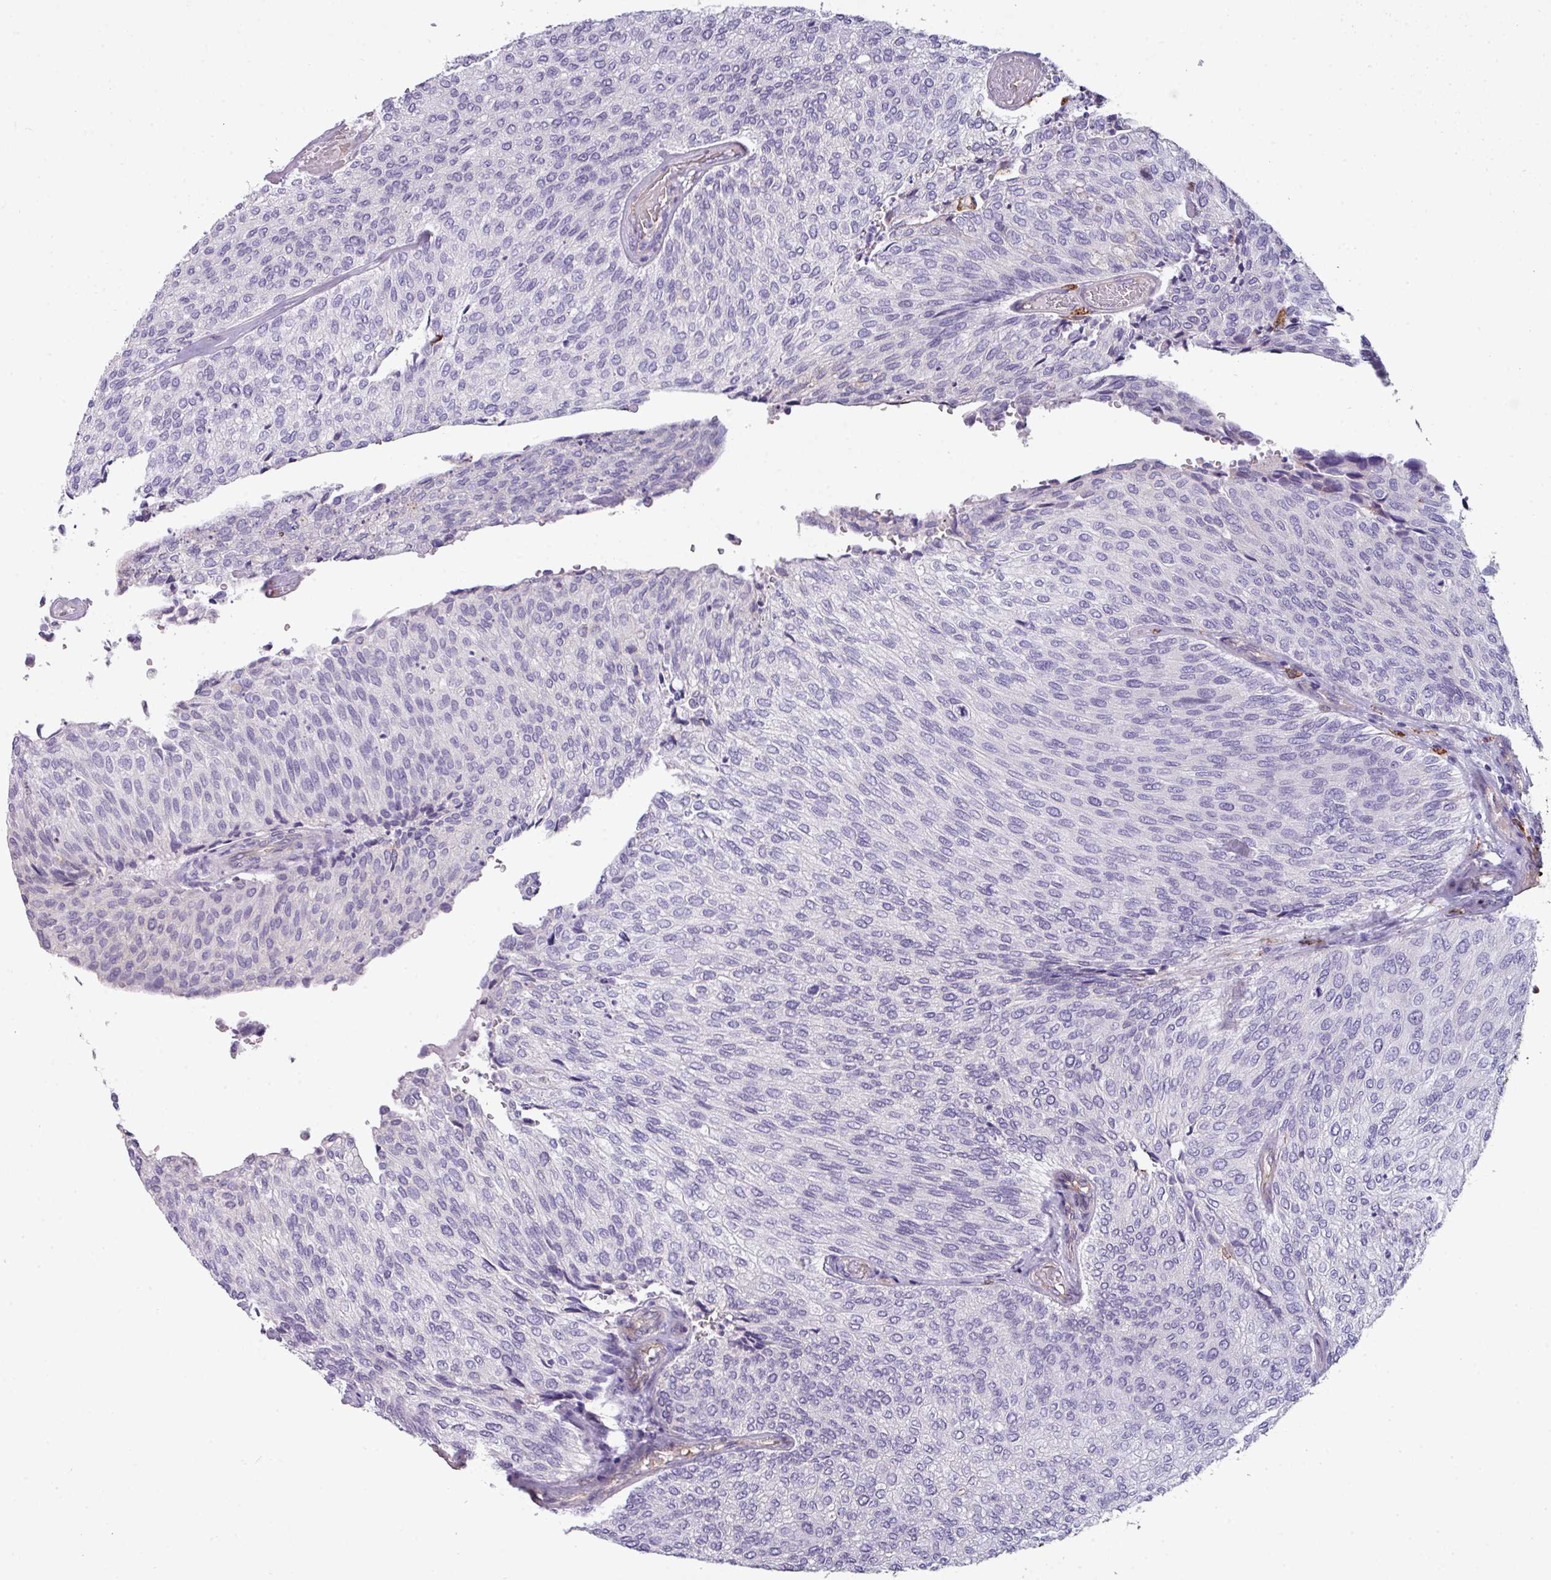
{"staining": {"intensity": "negative", "quantity": "none", "location": "none"}, "tissue": "urothelial cancer", "cell_type": "Tumor cells", "image_type": "cancer", "snomed": [{"axis": "morphology", "description": "Urothelial carcinoma, Low grade"}, {"axis": "topography", "description": "Urinary bladder"}], "caption": "Protein analysis of urothelial carcinoma (low-grade) shows no significant expression in tumor cells.", "gene": "BUD23", "patient": {"sex": "female", "age": 79}}